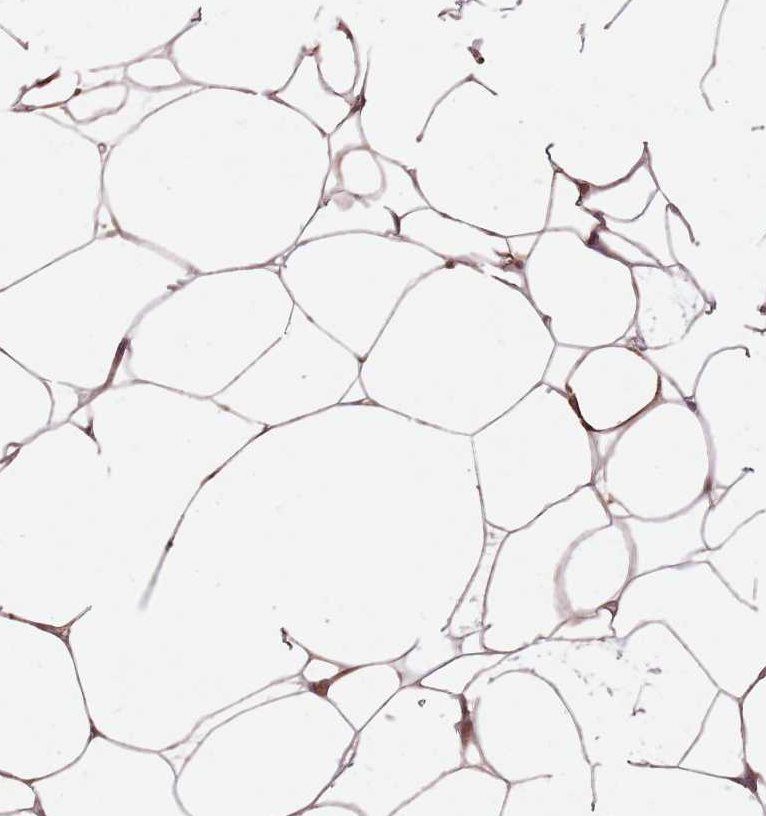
{"staining": {"intensity": "moderate", "quantity": ">75%", "location": "cytoplasmic/membranous,nuclear"}, "tissue": "adipose tissue", "cell_type": "Adipocytes", "image_type": "normal", "snomed": [{"axis": "morphology", "description": "Normal tissue, NOS"}, {"axis": "topography", "description": "Breast"}], "caption": "Moderate cytoplasmic/membranous,nuclear expression is seen in approximately >75% of adipocytes in normal adipose tissue.", "gene": "NRDE2", "patient": {"sex": "female", "age": 23}}